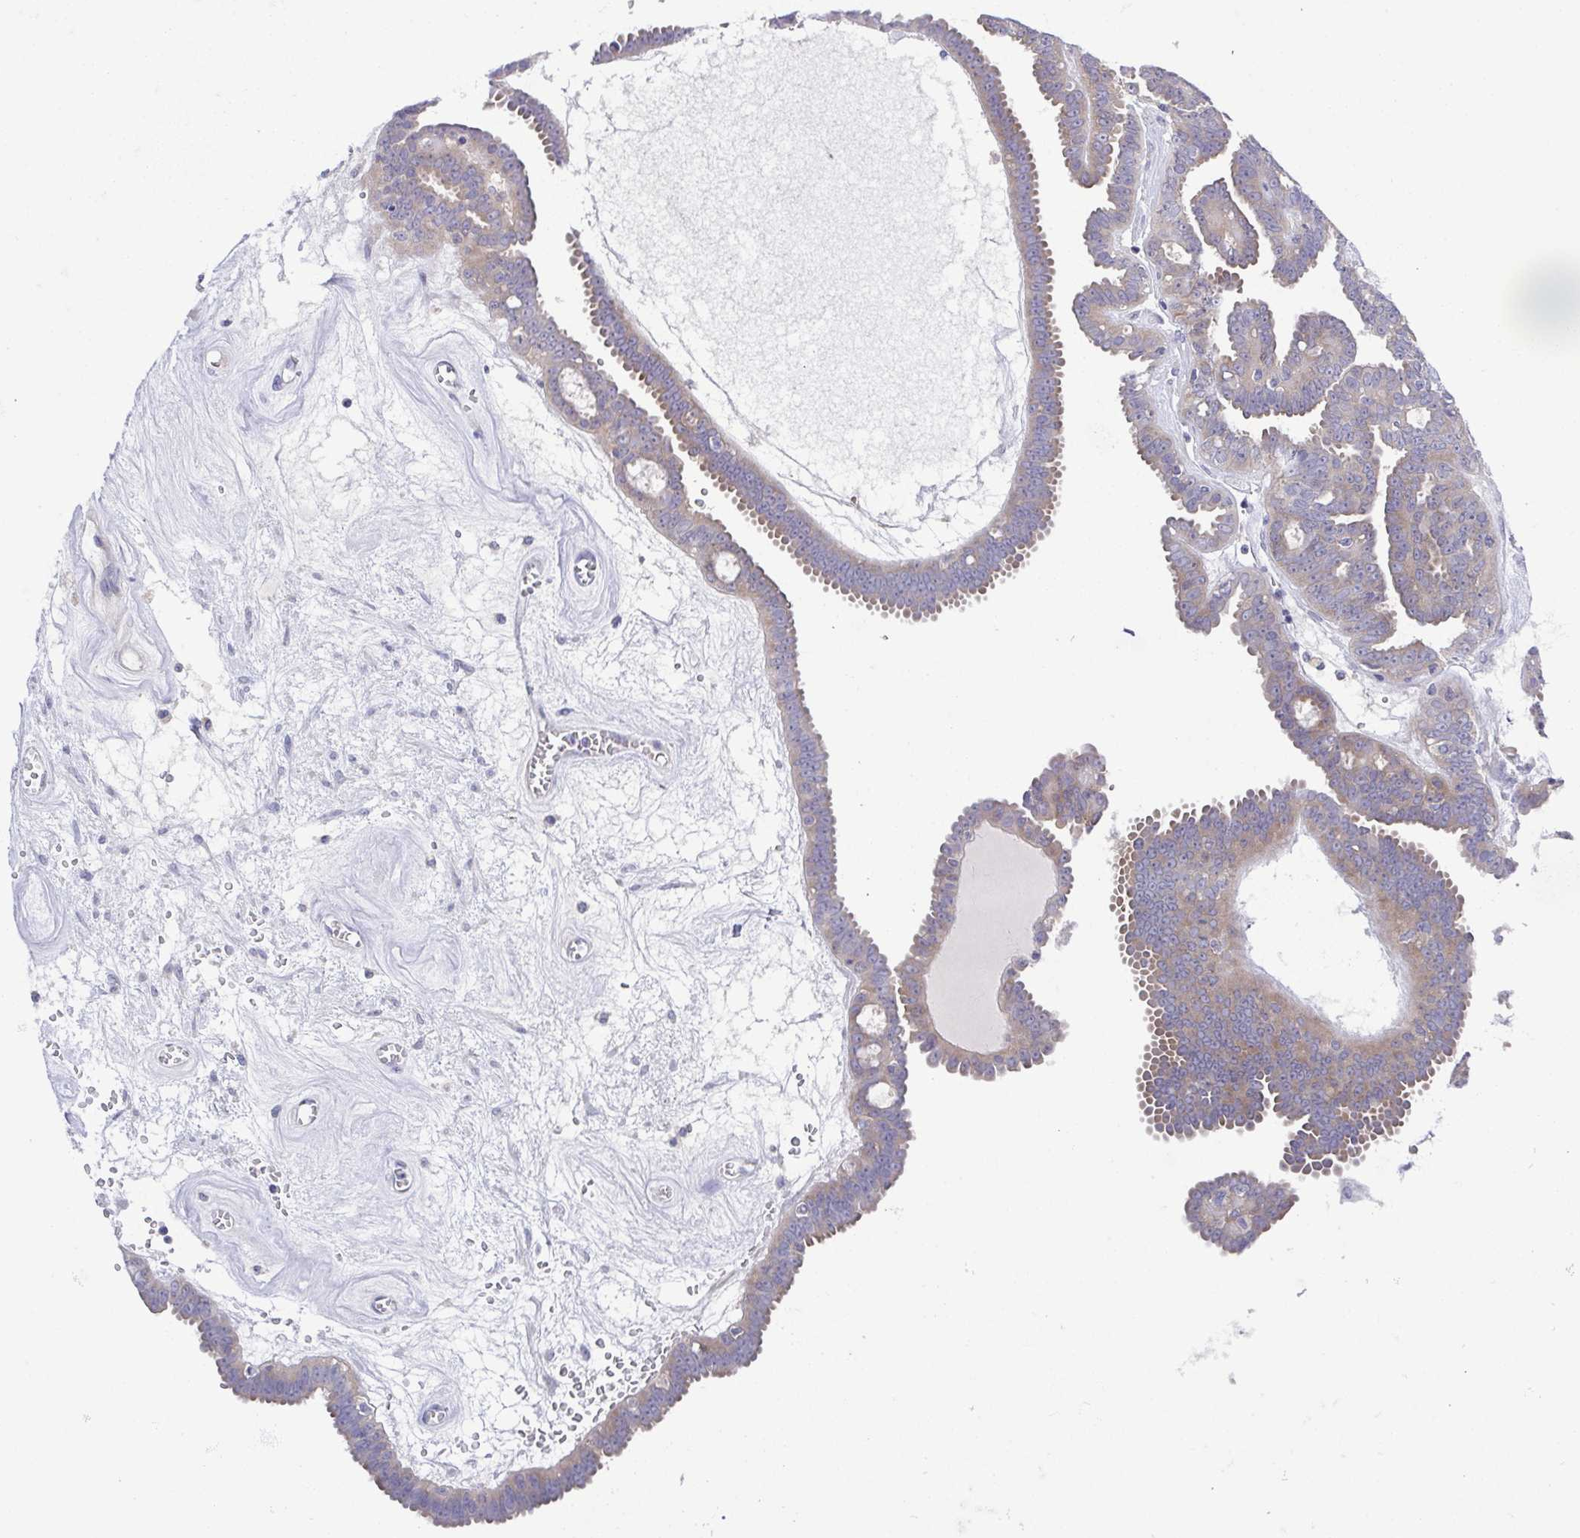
{"staining": {"intensity": "moderate", "quantity": ">75%", "location": "cytoplasmic/membranous"}, "tissue": "ovarian cancer", "cell_type": "Tumor cells", "image_type": "cancer", "snomed": [{"axis": "morphology", "description": "Cystadenocarcinoma, serous, NOS"}, {"axis": "topography", "description": "Ovary"}], "caption": "DAB (3,3'-diaminobenzidine) immunohistochemical staining of human serous cystadenocarcinoma (ovarian) displays moderate cytoplasmic/membranous protein staining in about >75% of tumor cells.", "gene": "CFAP97D1", "patient": {"sex": "female", "age": 71}}